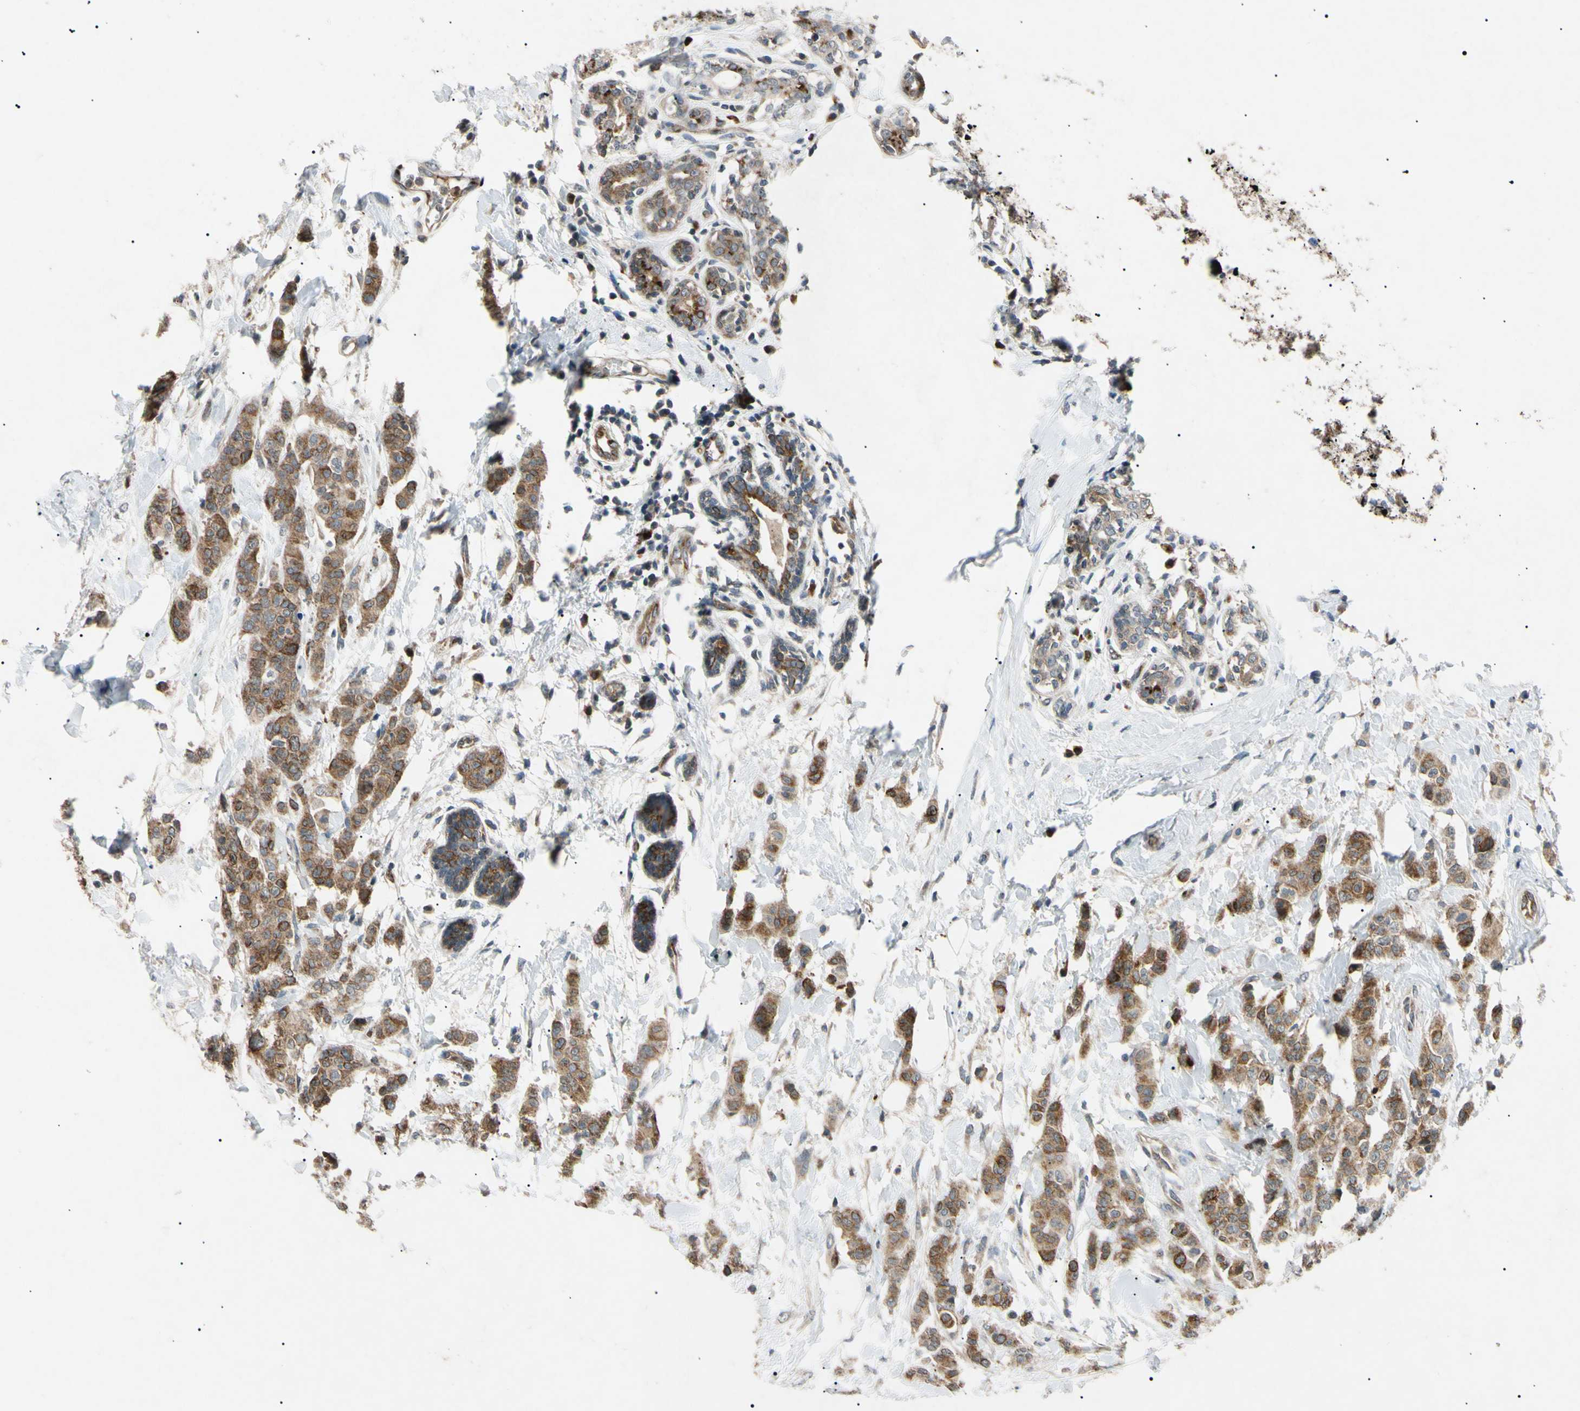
{"staining": {"intensity": "moderate", "quantity": ">75%", "location": "cytoplasmic/membranous,nuclear"}, "tissue": "breast cancer", "cell_type": "Tumor cells", "image_type": "cancer", "snomed": [{"axis": "morphology", "description": "Normal tissue, NOS"}, {"axis": "morphology", "description": "Duct carcinoma"}, {"axis": "topography", "description": "Breast"}], "caption": "This is an image of IHC staining of intraductal carcinoma (breast), which shows moderate expression in the cytoplasmic/membranous and nuclear of tumor cells.", "gene": "TUBB4A", "patient": {"sex": "female", "age": 40}}